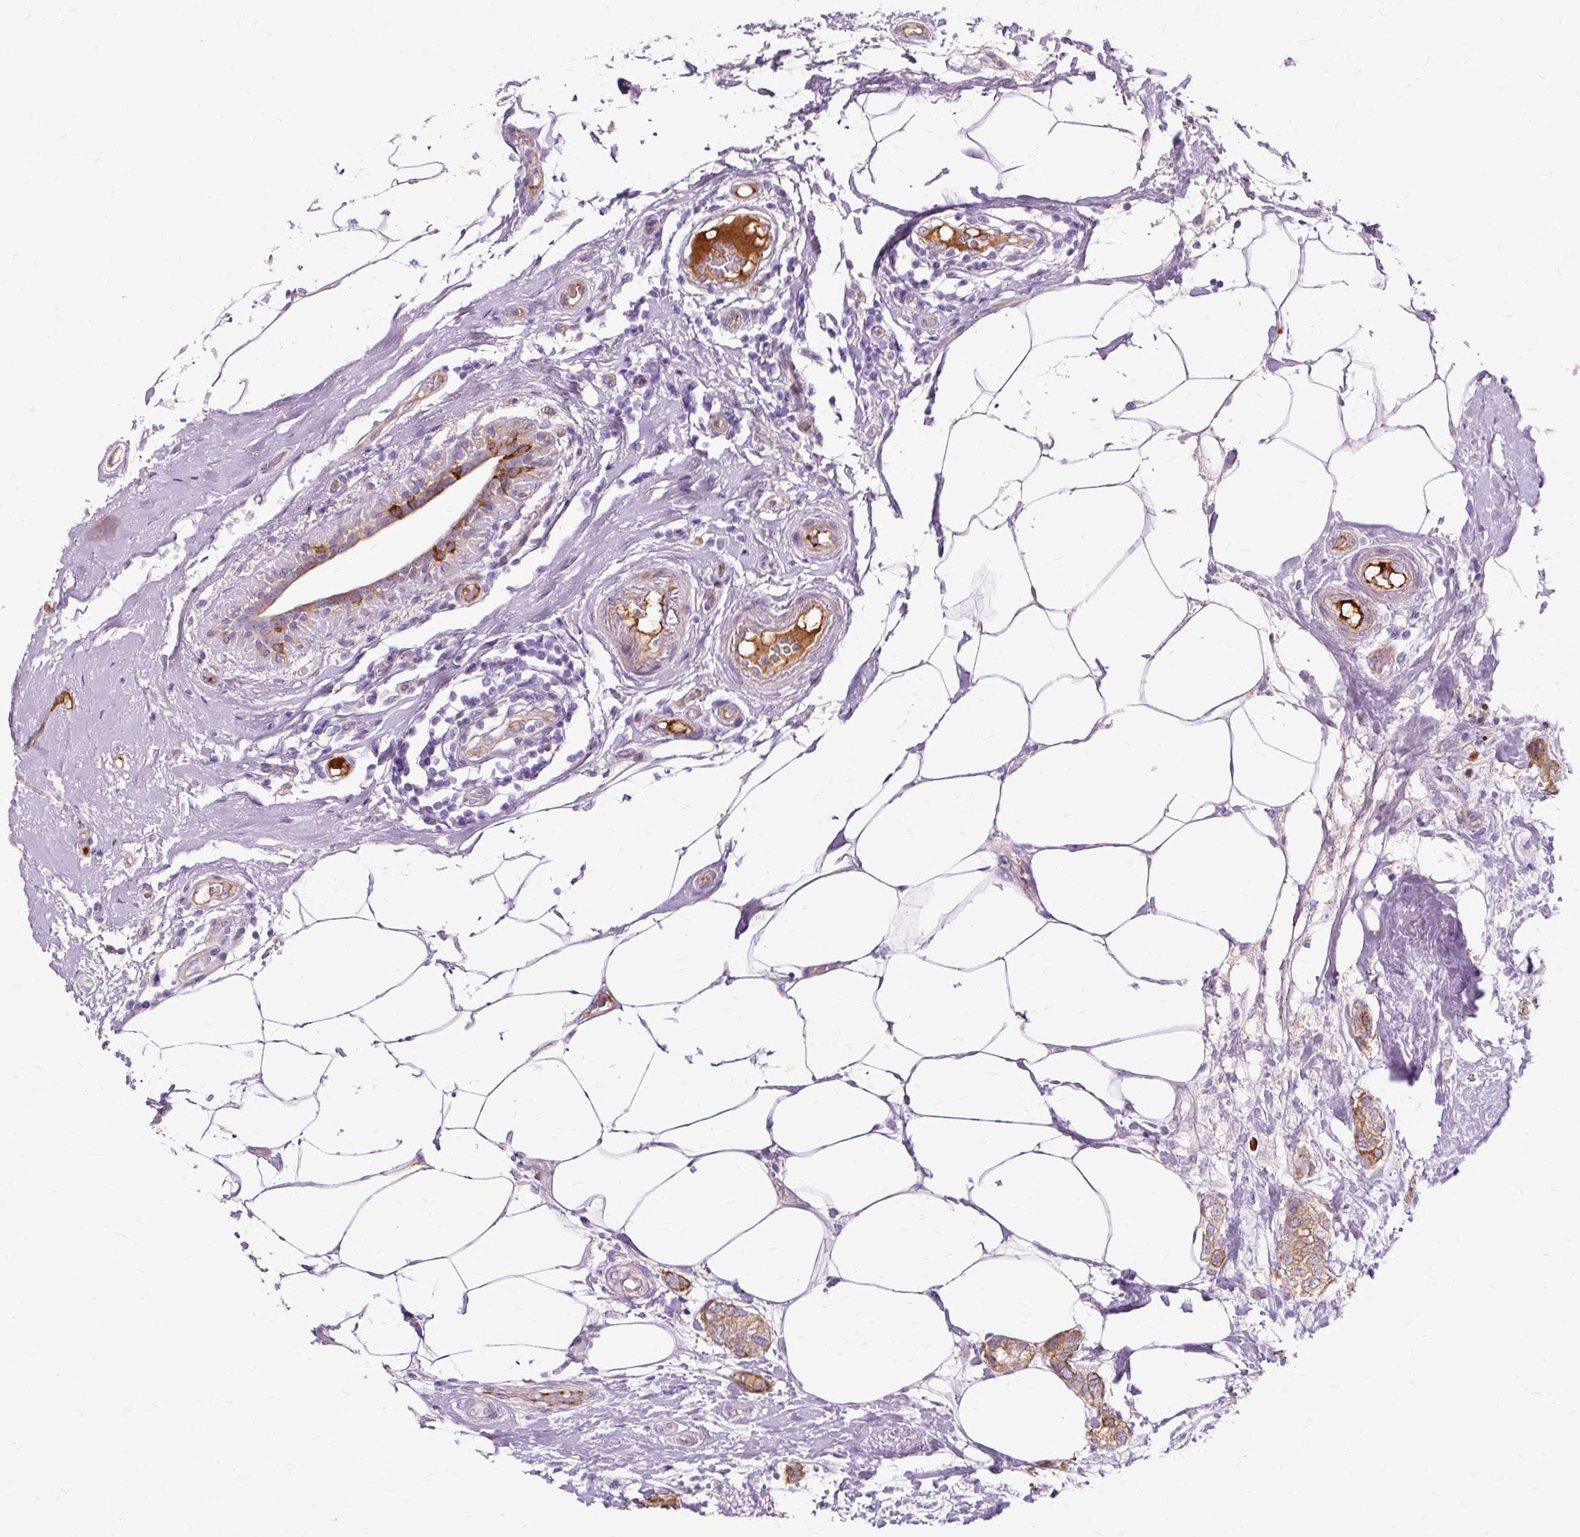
{"staining": {"intensity": "moderate", "quantity": "25%-75%", "location": "cytoplasmic/membranous"}, "tissue": "breast cancer", "cell_type": "Tumor cells", "image_type": "cancer", "snomed": [{"axis": "morphology", "description": "Duct carcinoma"}, {"axis": "topography", "description": "Breast"}], "caption": "Human breast cancer (invasive ductal carcinoma) stained for a protein (brown) exhibits moderate cytoplasmic/membranous positive staining in approximately 25%-75% of tumor cells.", "gene": "DCTN4", "patient": {"sex": "female", "age": 73}}